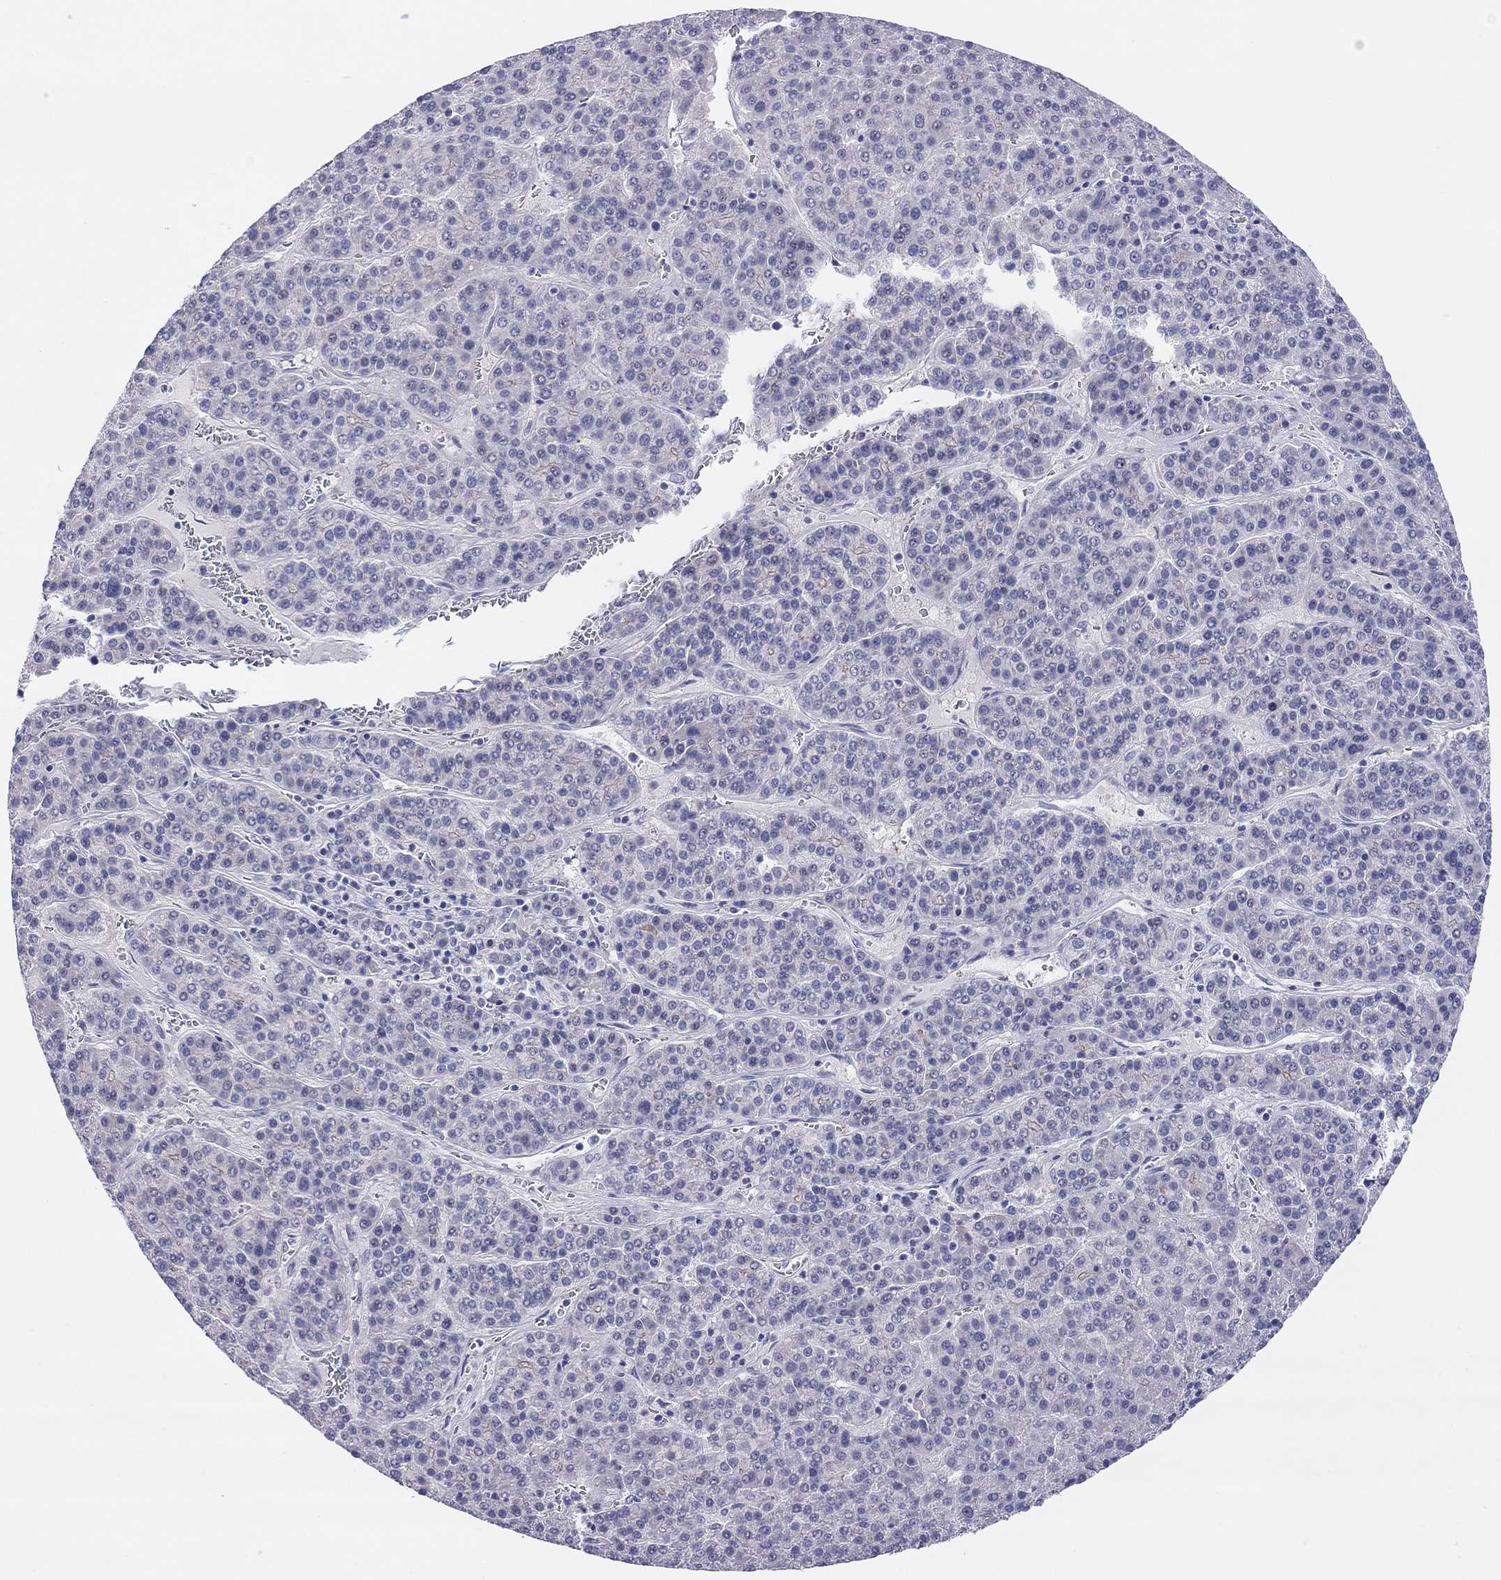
{"staining": {"intensity": "negative", "quantity": "none", "location": "none"}, "tissue": "liver cancer", "cell_type": "Tumor cells", "image_type": "cancer", "snomed": [{"axis": "morphology", "description": "Carcinoma, Hepatocellular, NOS"}, {"axis": "topography", "description": "Liver"}], "caption": "This is a histopathology image of IHC staining of hepatocellular carcinoma (liver), which shows no staining in tumor cells.", "gene": "MGAT4C", "patient": {"sex": "female", "age": 58}}